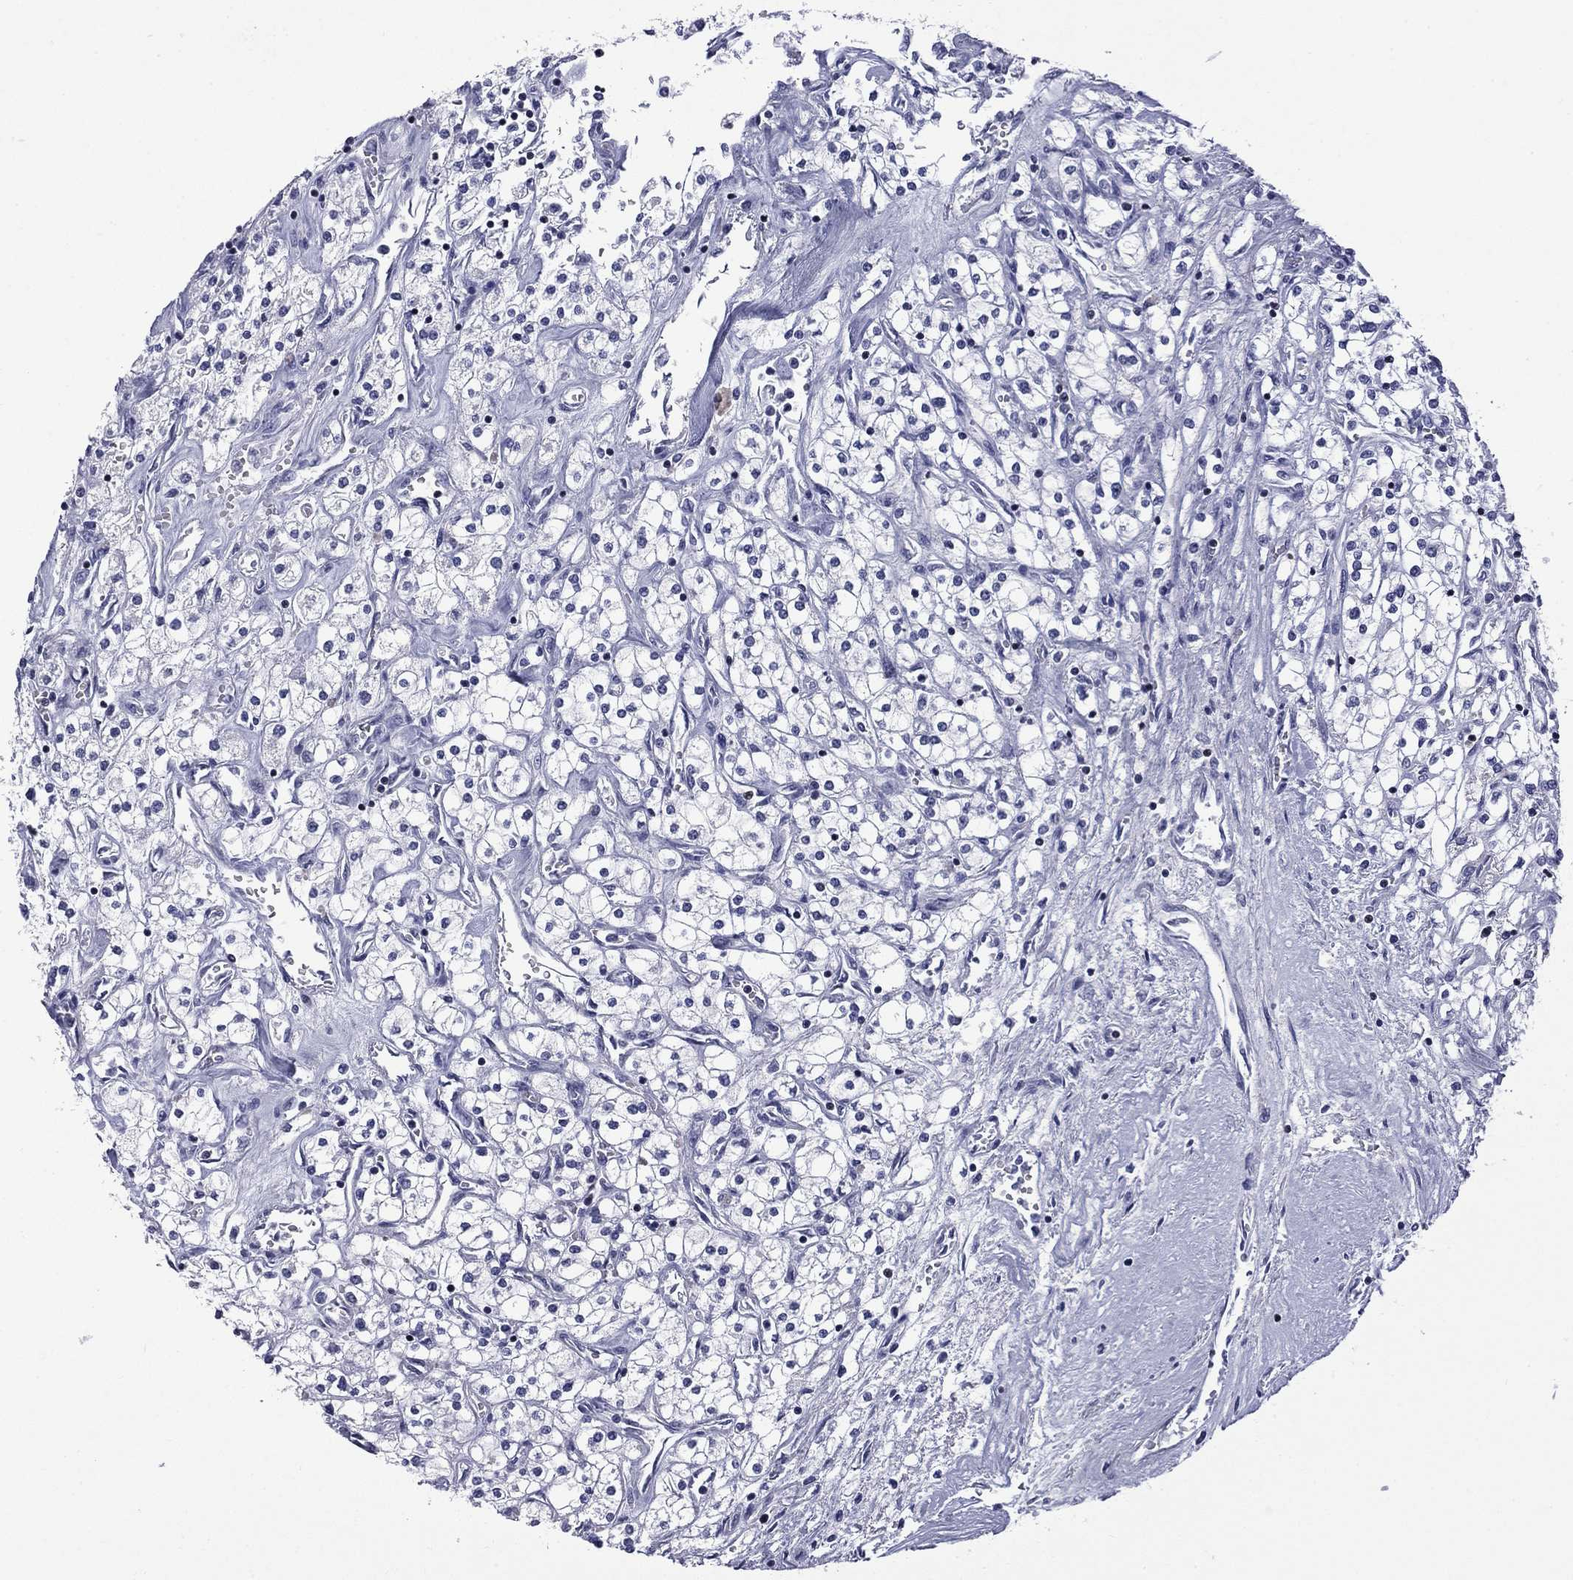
{"staining": {"intensity": "negative", "quantity": "none", "location": "none"}, "tissue": "renal cancer", "cell_type": "Tumor cells", "image_type": "cancer", "snomed": [{"axis": "morphology", "description": "Adenocarcinoma, NOS"}, {"axis": "topography", "description": "Kidney"}], "caption": "This is an IHC image of human renal cancer (adenocarcinoma). There is no positivity in tumor cells.", "gene": "IKZF3", "patient": {"sex": "male", "age": 80}}